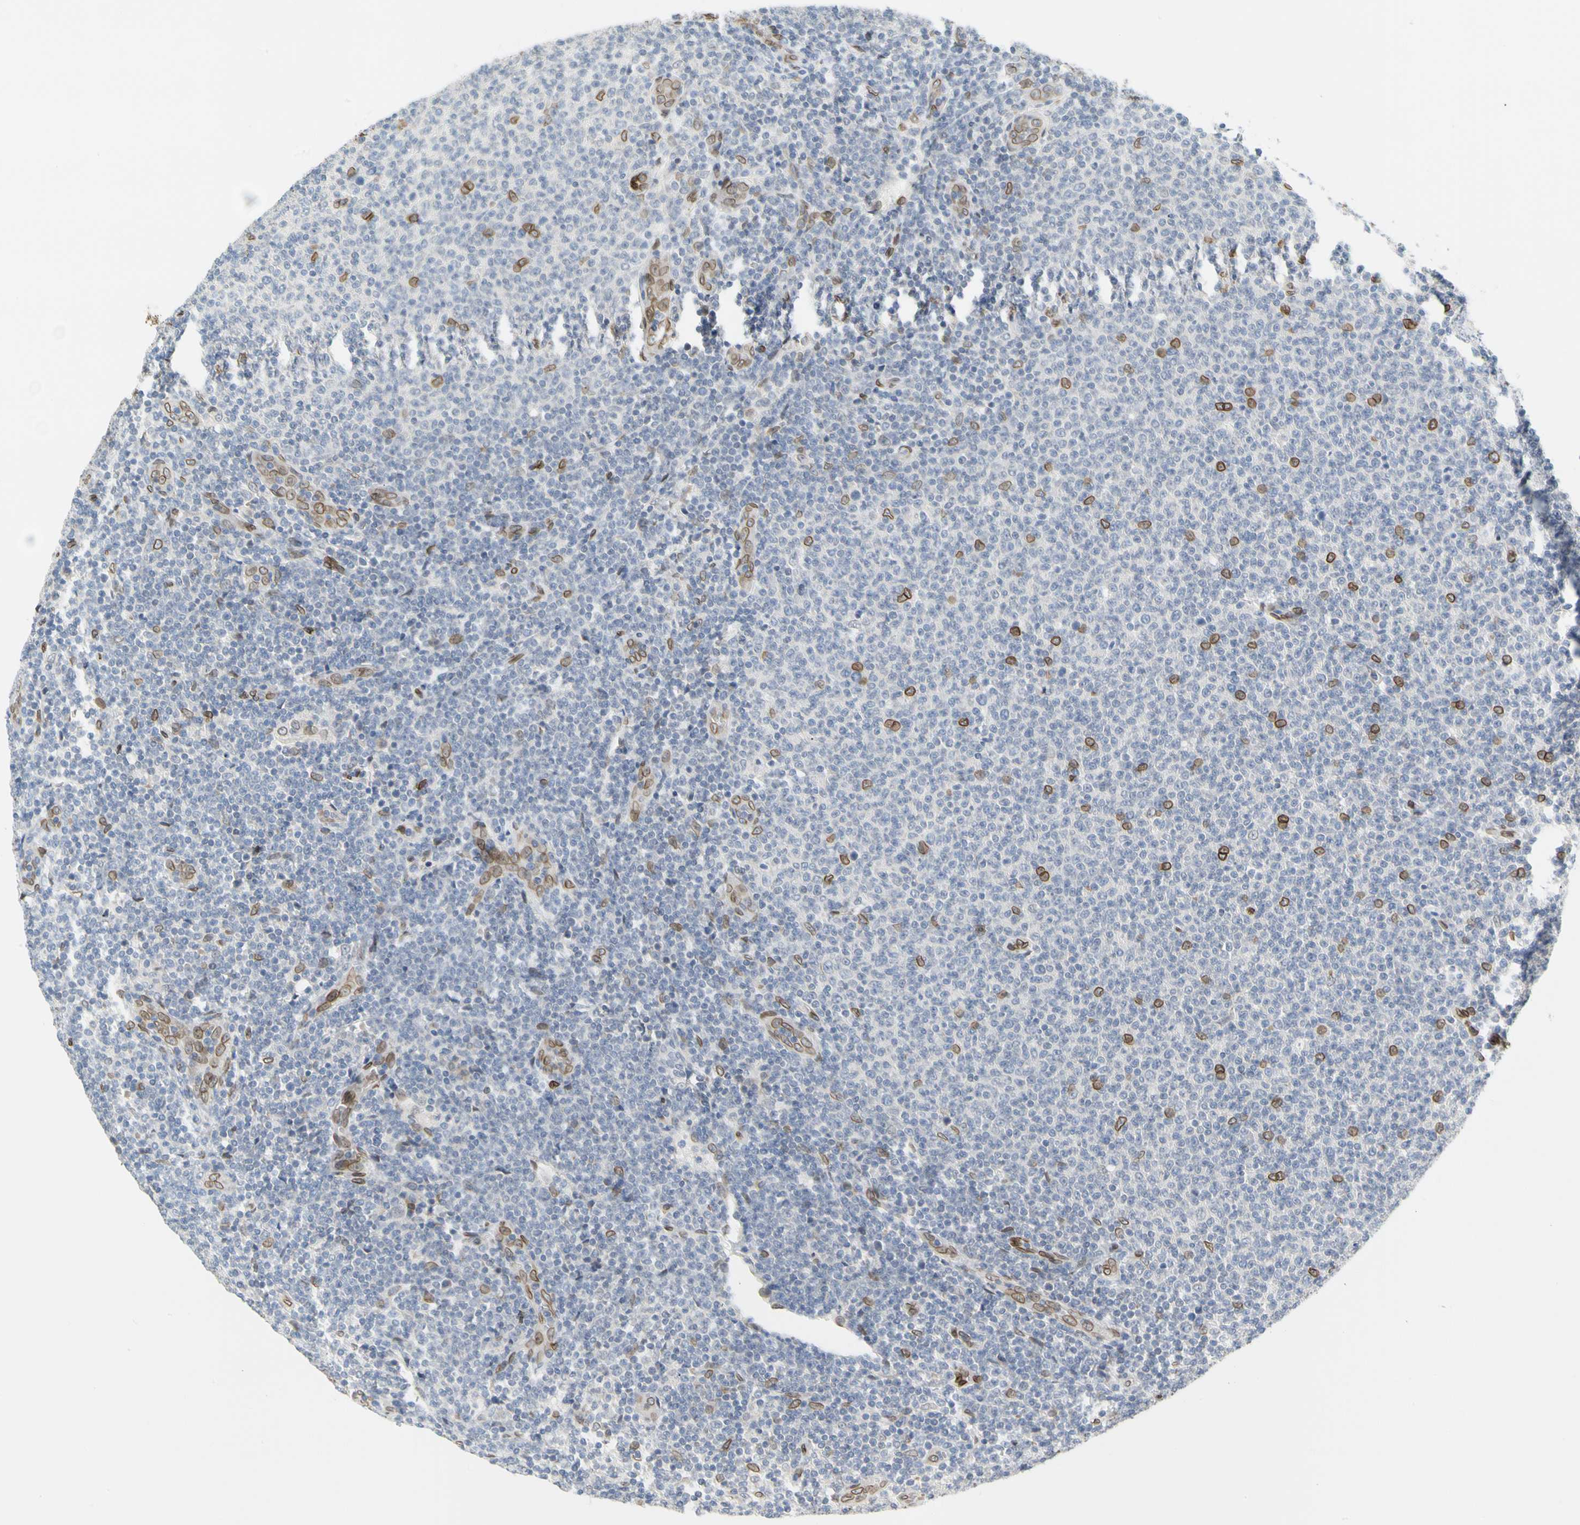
{"staining": {"intensity": "moderate", "quantity": "<25%", "location": "cytoplasmic/membranous,nuclear"}, "tissue": "lymphoma", "cell_type": "Tumor cells", "image_type": "cancer", "snomed": [{"axis": "morphology", "description": "Malignant lymphoma, non-Hodgkin's type, Low grade"}, {"axis": "topography", "description": "Lymph node"}], "caption": "Lymphoma stained with DAB immunohistochemistry (IHC) reveals low levels of moderate cytoplasmic/membranous and nuclear expression in approximately <25% of tumor cells.", "gene": "SUN1", "patient": {"sex": "male", "age": 66}}